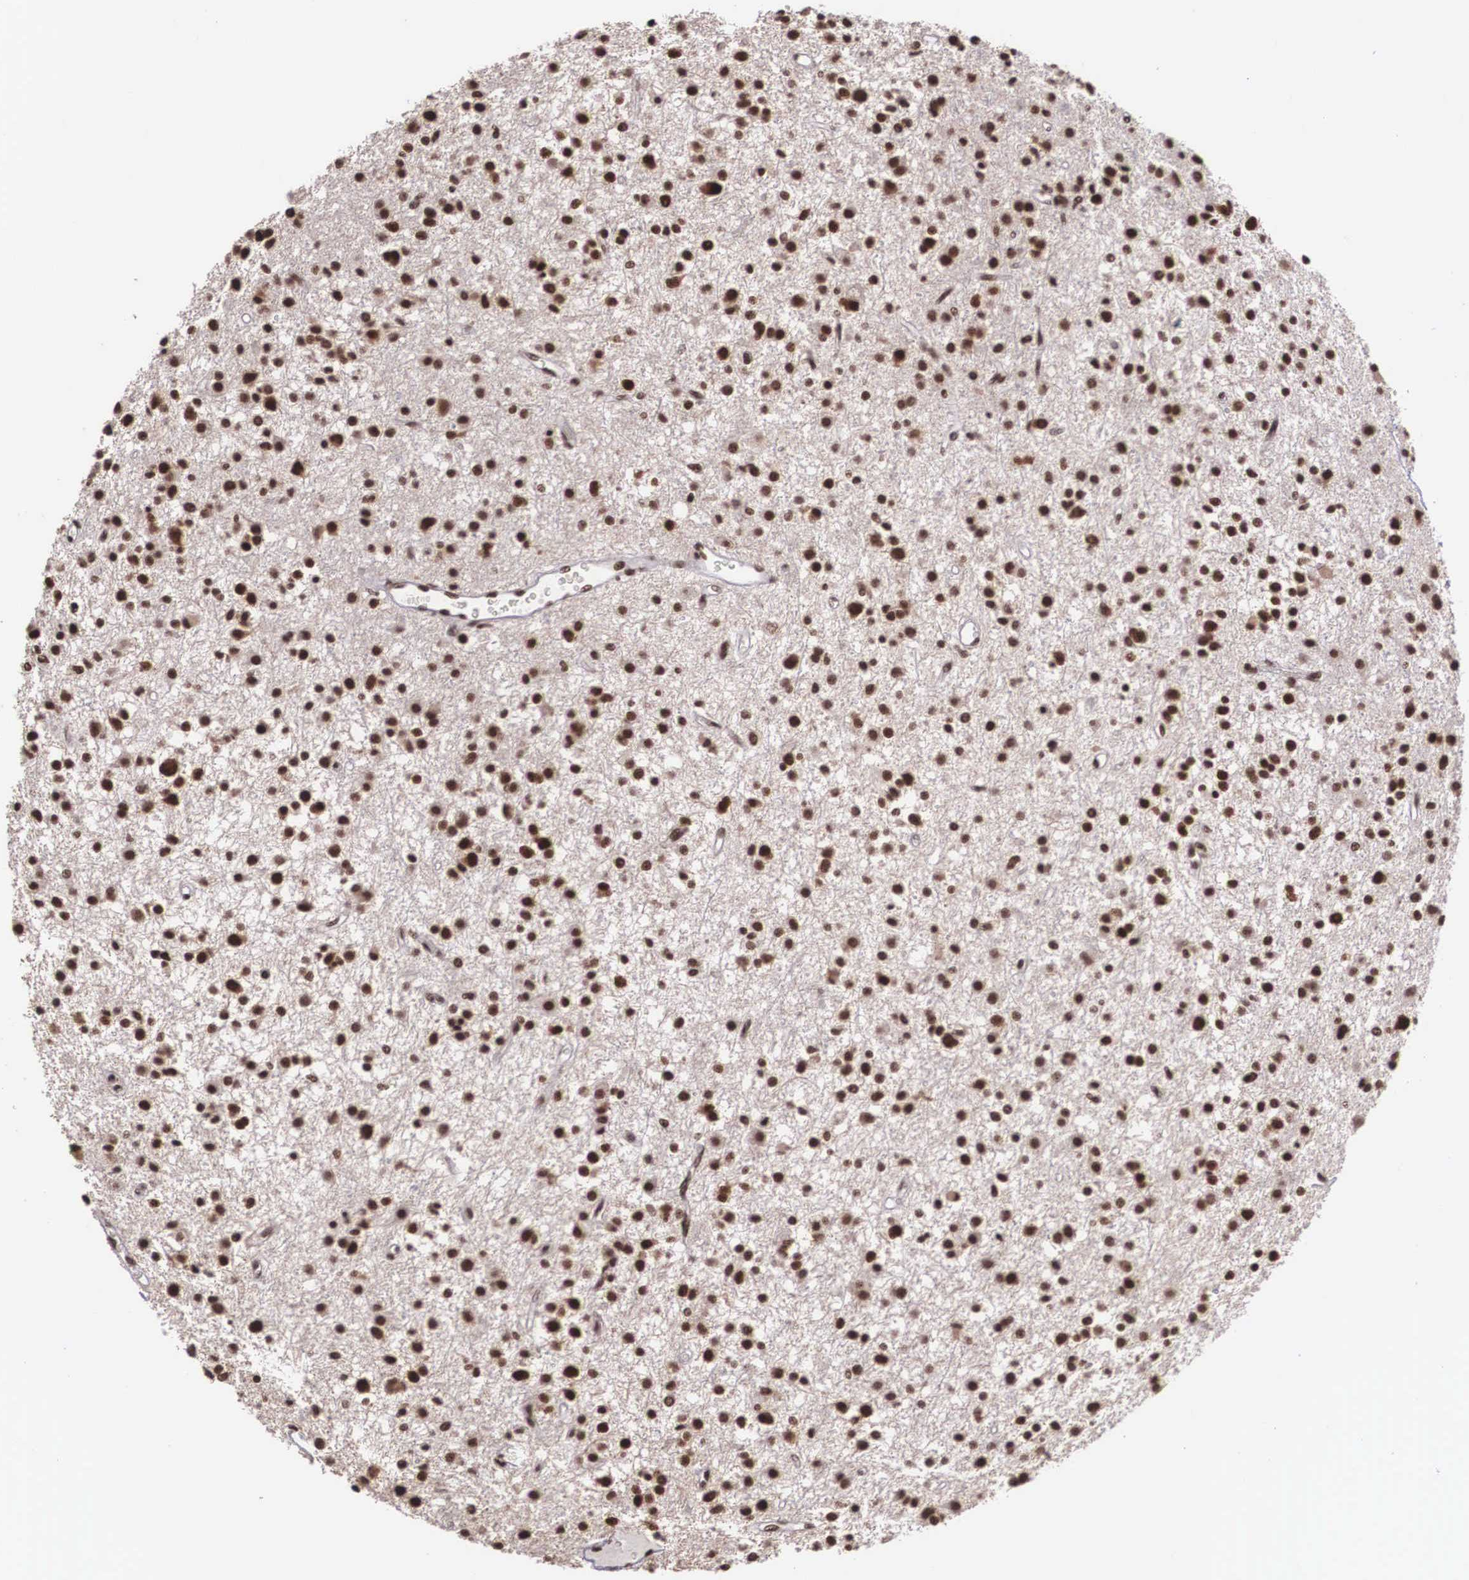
{"staining": {"intensity": "strong", "quantity": ">75%", "location": "nuclear"}, "tissue": "glioma", "cell_type": "Tumor cells", "image_type": "cancer", "snomed": [{"axis": "morphology", "description": "Glioma, malignant, Low grade"}, {"axis": "topography", "description": "Brain"}], "caption": "Brown immunohistochemical staining in human glioma reveals strong nuclear expression in approximately >75% of tumor cells.", "gene": "POLR2F", "patient": {"sex": "female", "age": 36}}